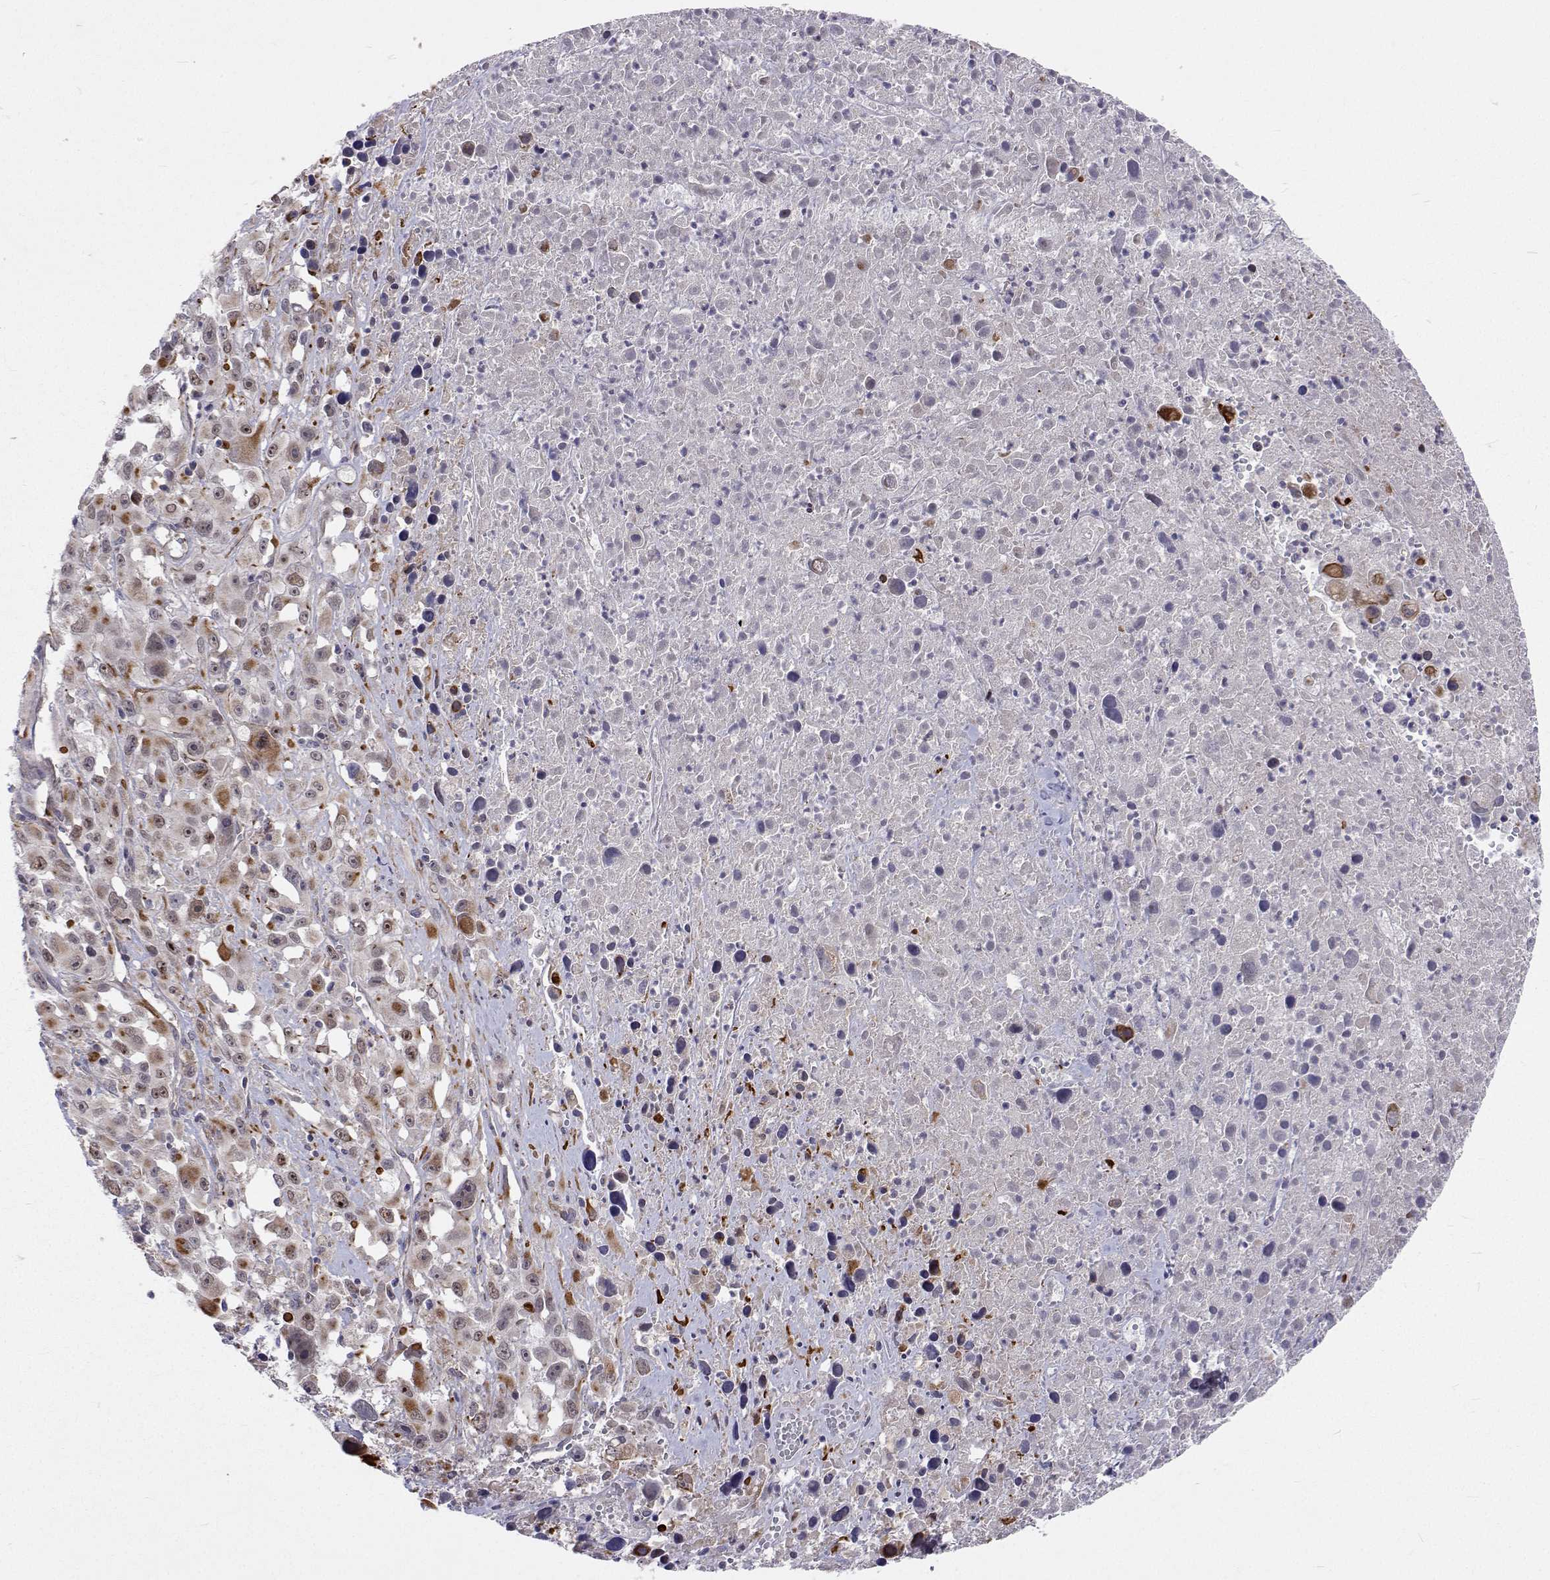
{"staining": {"intensity": "moderate", "quantity": "25%-75%", "location": "cytoplasmic/membranous"}, "tissue": "melanoma", "cell_type": "Tumor cells", "image_type": "cancer", "snomed": [{"axis": "morphology", "description": "Malignant melanoma, Metastatic site"}, {"axis": "topography", "description": "Soft tissue"}], "caption": "The image reveals staining of malignant melanoma (metastatic site), revealing moderate cytoplasmic/membranous protein positivity (brown color) within tumor cells. (DAB IHC, brown staining for protein, blue staining for nuclei).", "gene": "DHTKD1", "patient": {"sex": "male", "age": 50}}